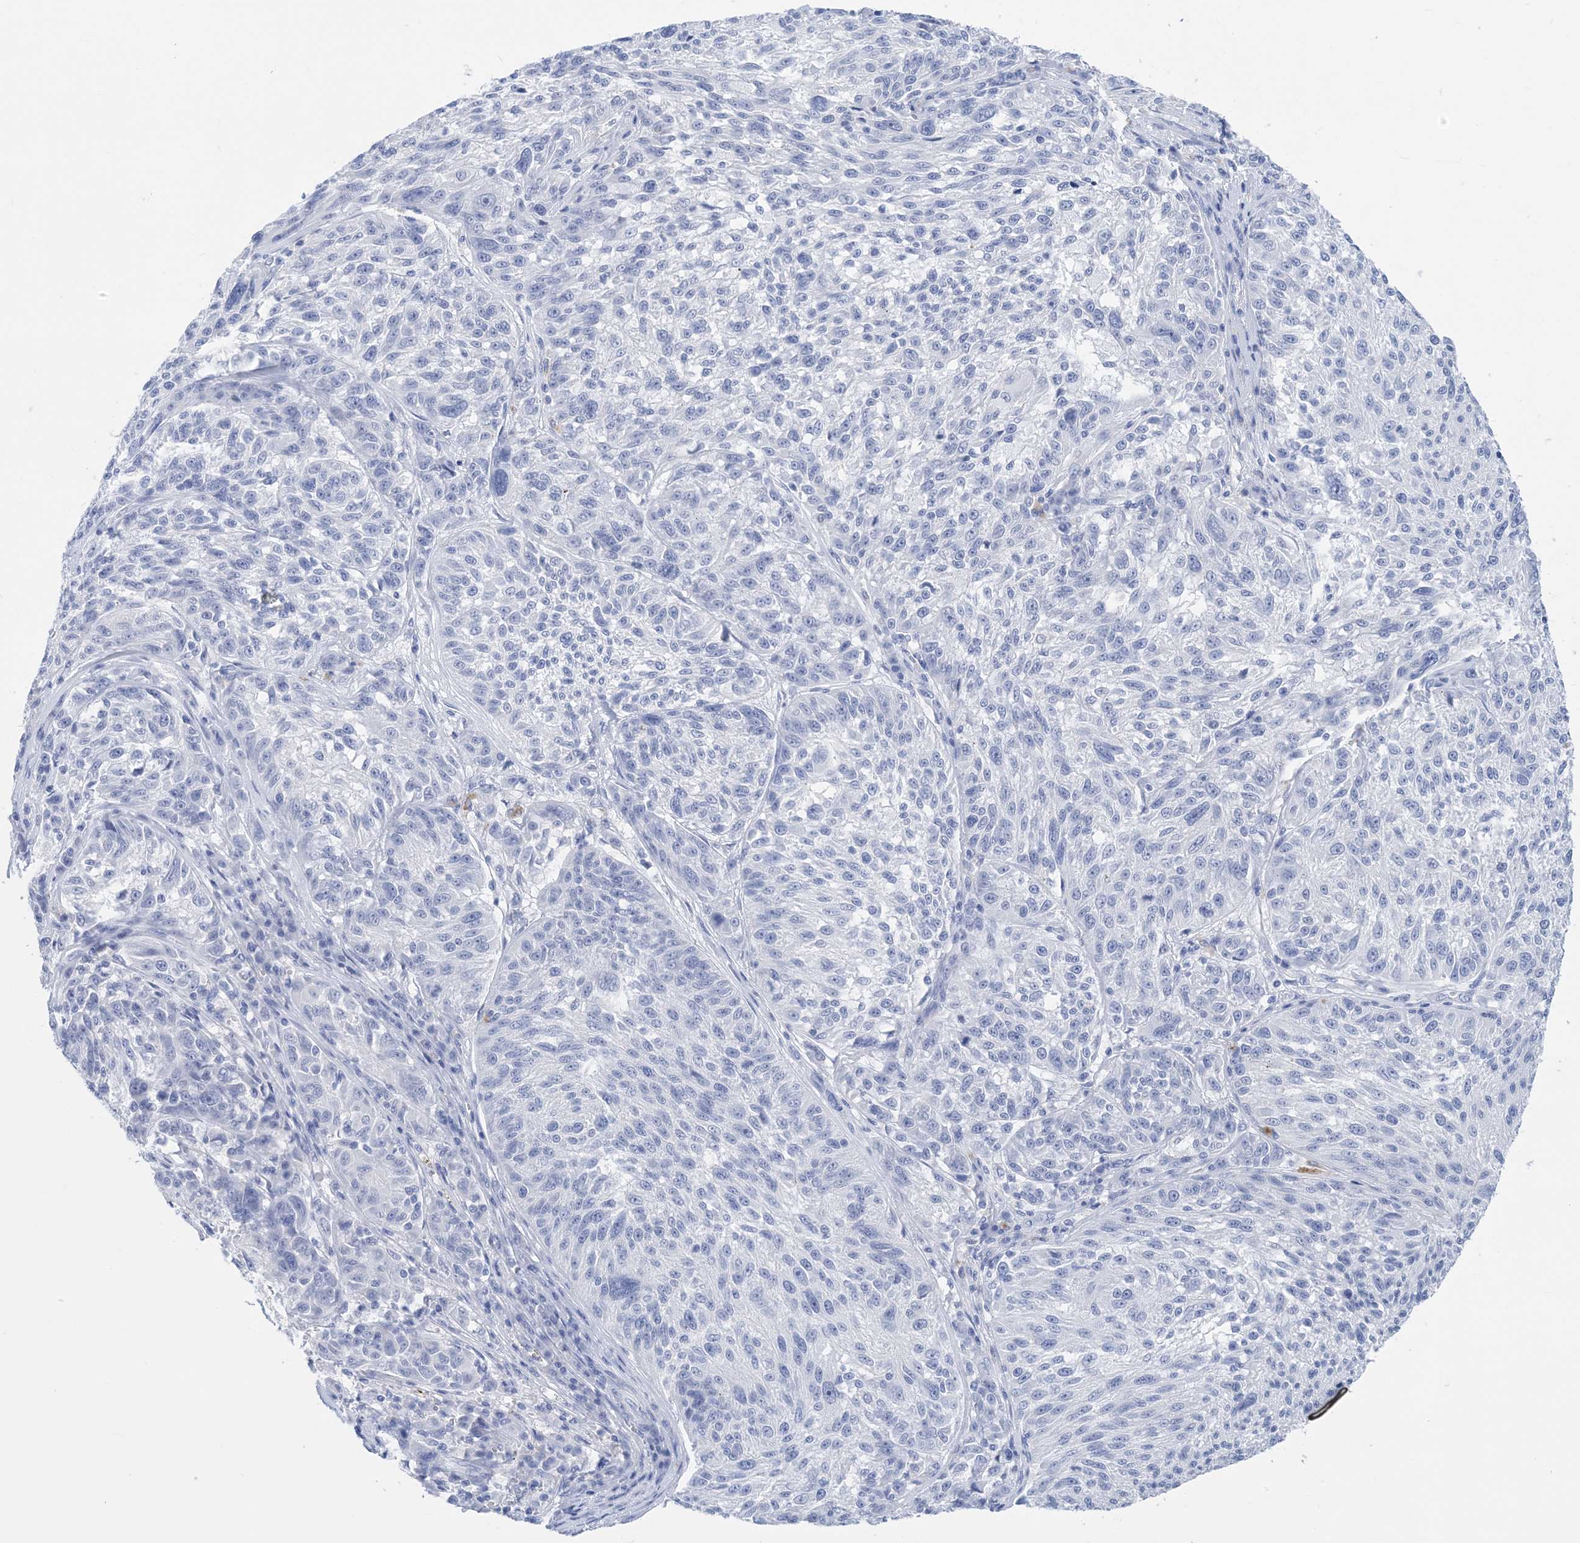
{"staining": {"intensity": "negative", "quantity": "none", "location": "none"}, "tissue": "melanoma", "cell_type": "Tumor cells", "image_type": "cancer", "snomed": [{"axis": "morphology", "description": "Malignant melanoma, NOS"}, {"axis": "topography", "description": "Skin"}], "caption": "Melanoma was stained to show a protein in brown. There is no significant expression in tumor cells. (DAB immunohistochemistry visualized using brightfield microscopy, high magnification).", "gene": "SH3YL1", "patient": {"sex": "male", "age": 53}}